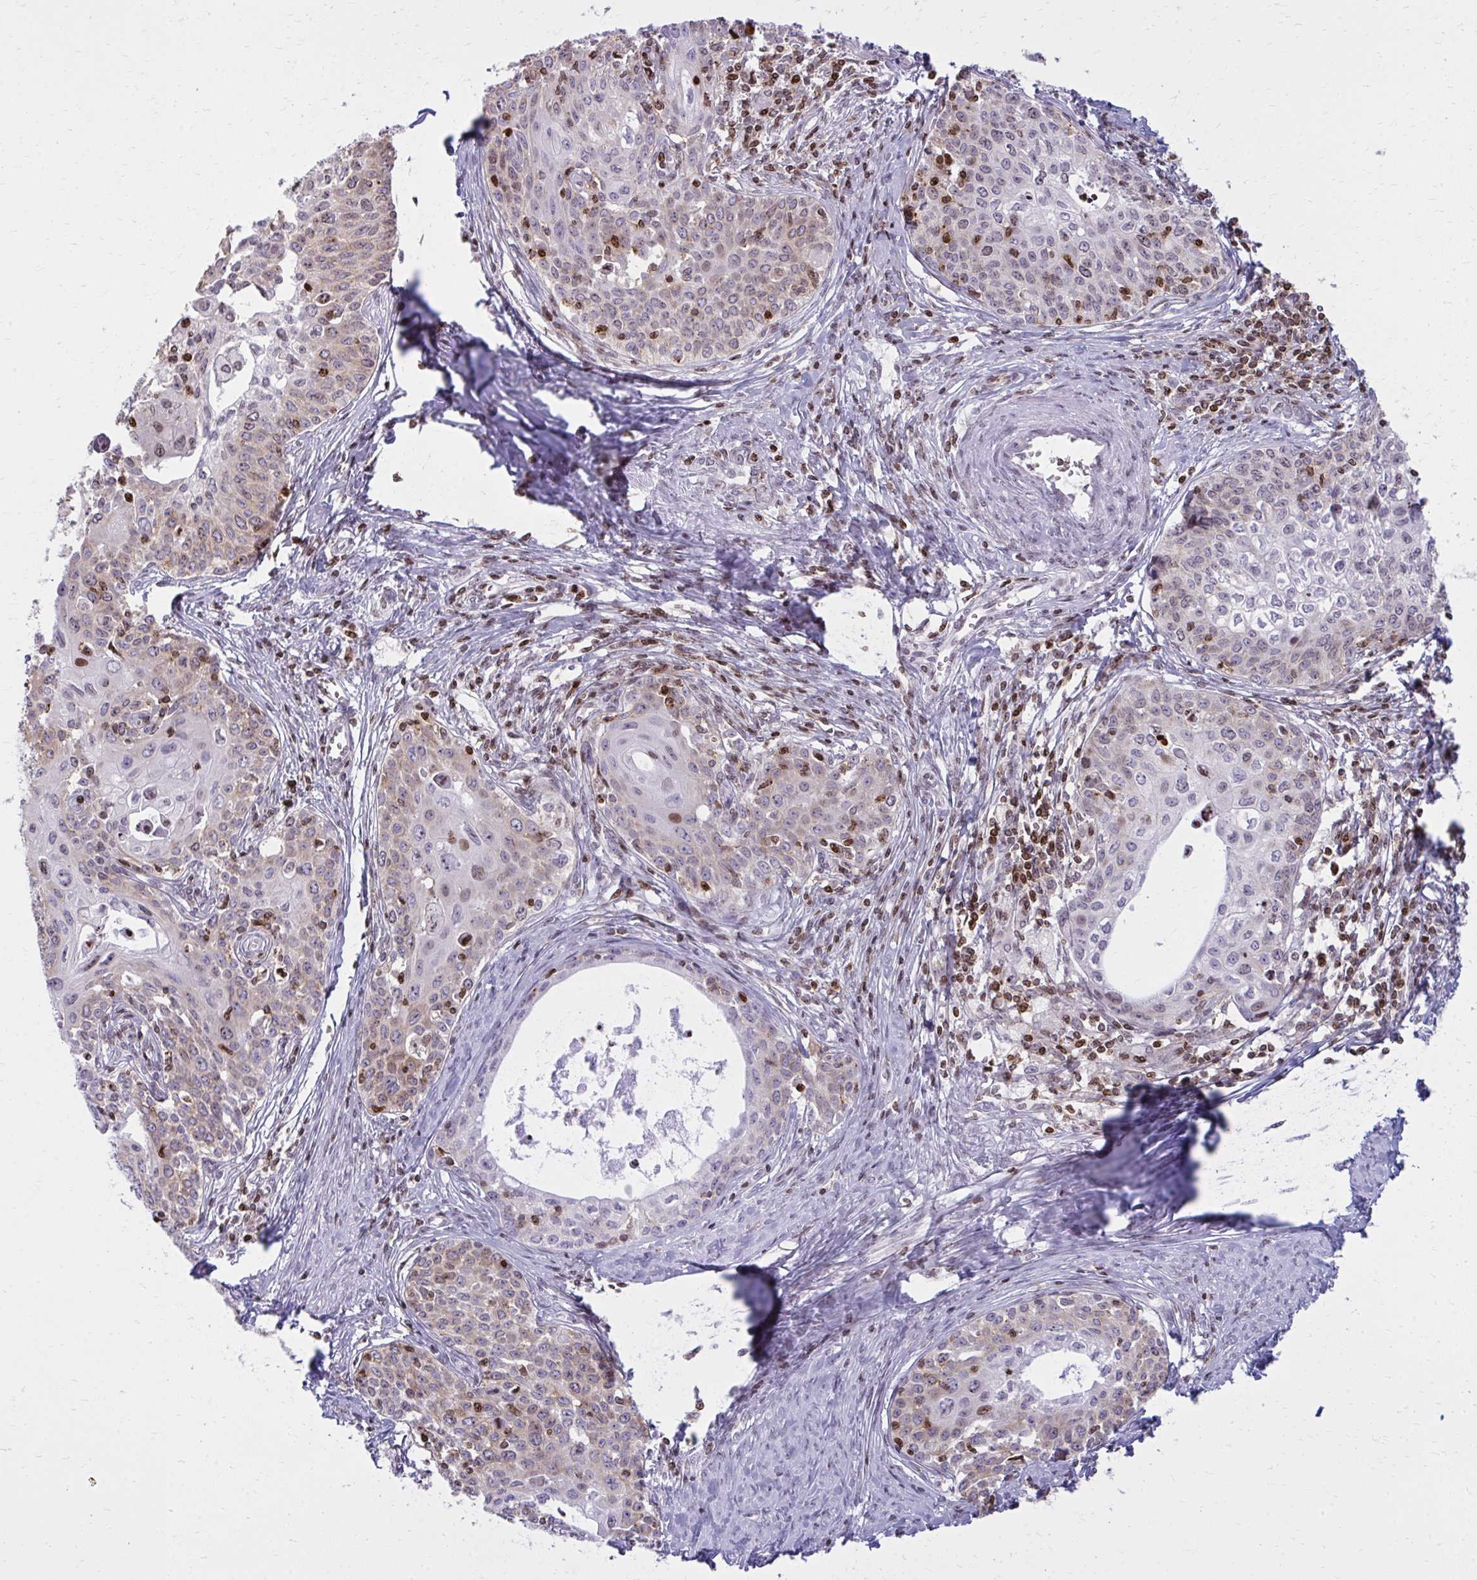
{"staining": {"intensity": "weak", "quantity": "25%-75%", "location": "cytoplasmic/membranous,nuclear"}, "tissue": "cervical cancer", "cell_type": "Tumor cells", "image_type": "cancer", "snomed": [{"axis": "morphology", "description": "Squamous cell carcinoma, NOS"}, {"axis": "morphology", "description": "Adenocarcinoma, NOS"}, {"axis": "topography", "description": "Cervix"}], "caption": "Tumor cells exhibit low levels of weak cytoplasmic/membranous and nuclear expression in approximately 25%-75% of cells in adenocarcinoma (cervical).", "gene": "AP5M1", "patient": {"sex": "female", "age": 52}}